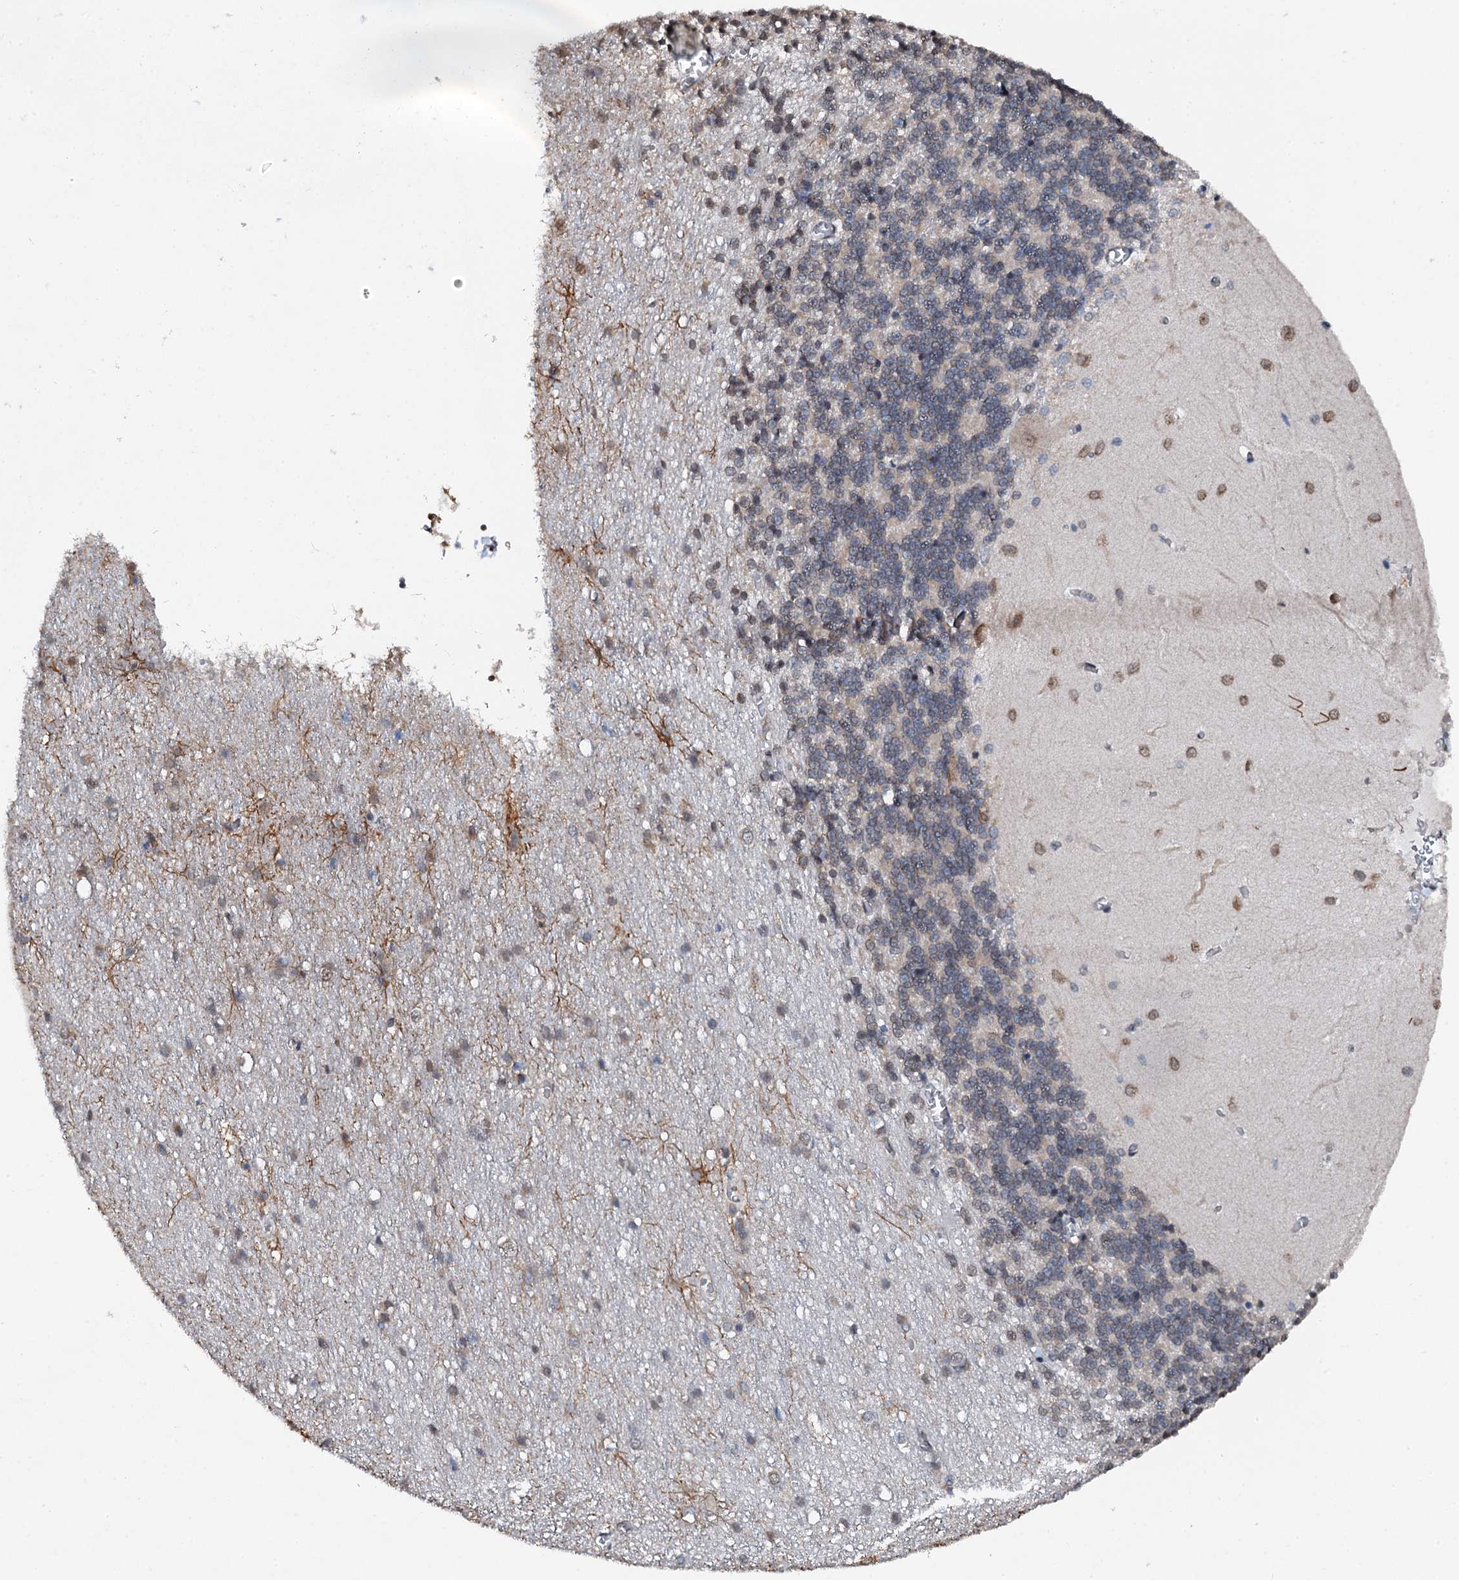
{"staining": {"intensity": "negative", "quantity": "none", "location": "none"}, "tissue": "cerebellum", "cell_type": "Cells in granular layer", "image_type": "normal", "snomed": [{"axis": "morphology", "description": "Normal tissue, NOS"}, {"axis": "topography", "description": "Cerebellum"}], "caption": "Cells in granular layer show no significant protein positivity in normal cerebellum.", "gene": "EDC4", "patient": {"sex": "male", "age": 37}}